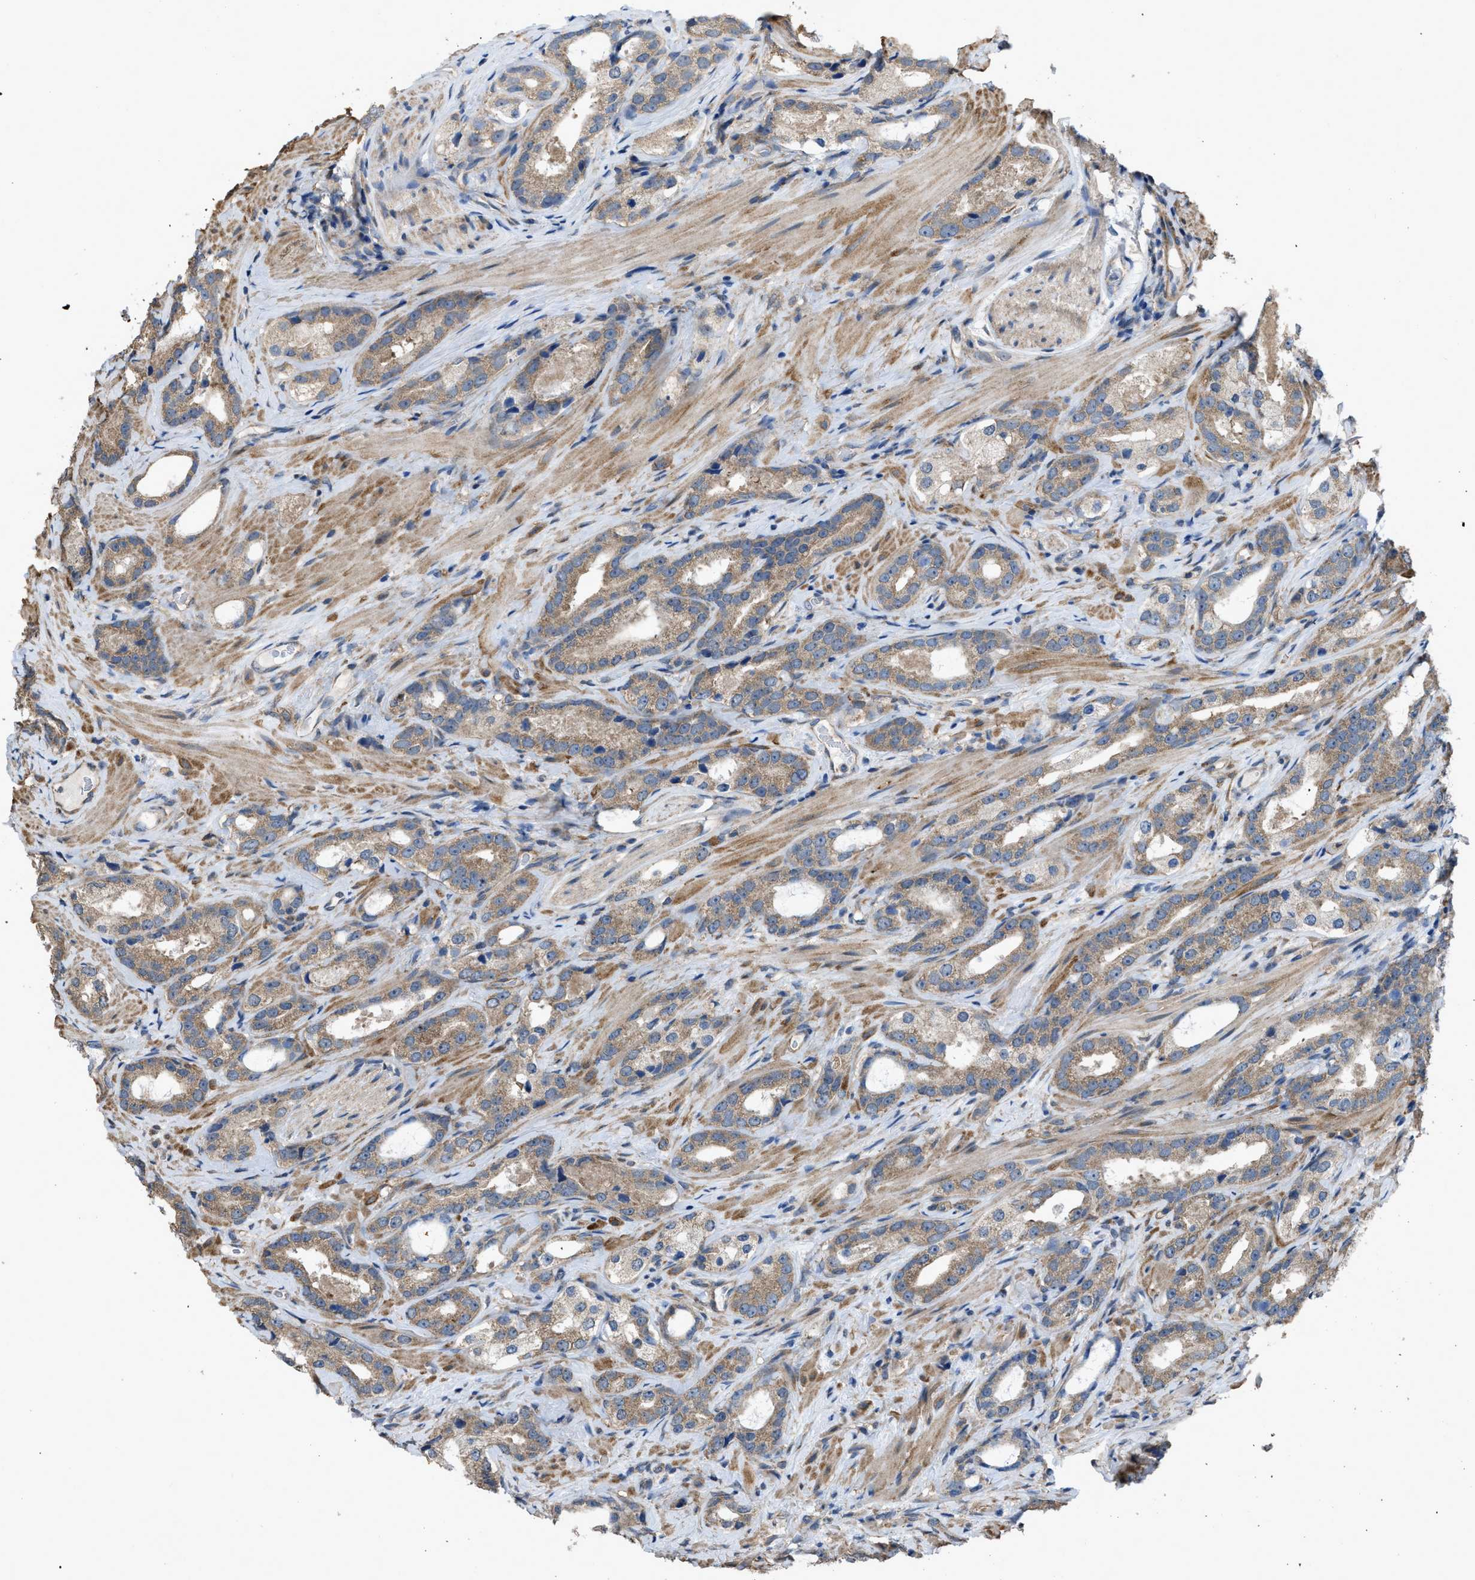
{"staining": {"intensity": "moderate", "quantity": ">75%", "location": "cytoplasmic/membranous"}, "tissue": "prostate cancer", "cell_type": "Tumor cells", "image_type": "cancer", "snomed": [{"axis": "morphology", "description": "Adenocarcinoma, High grade"}, {"axis": "topography", "description": "Prostate"}], "caption": "Prostate cancer (high-grade adenocarcinoma) stained with a brown dye displays moderate cytoplasmic/membranous positive staining in approximately >75% of tumor cells.", "gene": "ARL6", "patient": {"sex": "male", "age": 63}}